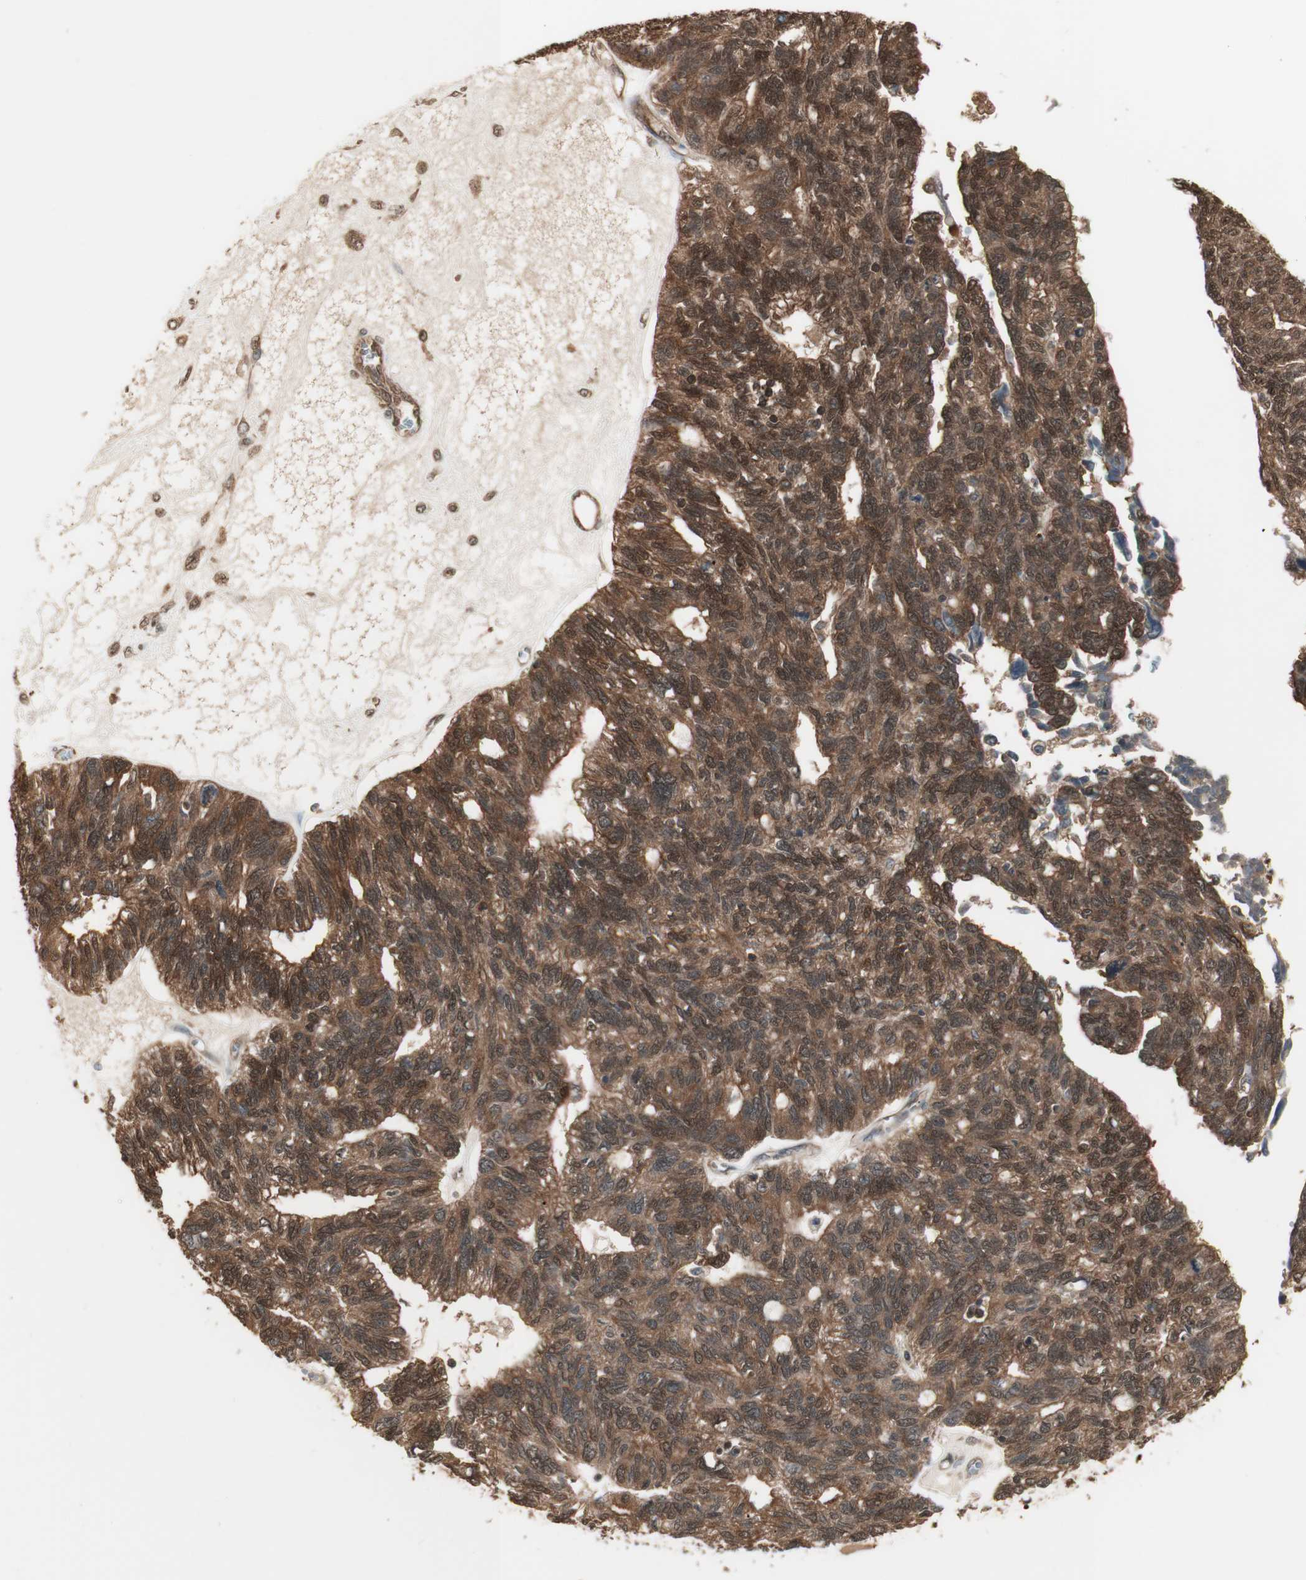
{"staining": {"intensity": "strong", "quantity": ">75%", "location": "cytoplasmic/membranous,nuclear"}, "tissue": "ovarian cancer", "cell_type": "Tumor cells", "image_type": "cancer", "snomed": [{"axis": "morphology", "description": "Cystadenocarcinoma, serous, NOS"}, {"axis": "topography", "description": "Ovary"}], "caption": "This is a photomicrograph of immunohistochemistry (IHC) staining of ovarian serous cystadenocarcinoma, which shows strong staining in the cytoplasmic/membranous and nuclear of tumor cells.", "gene": "YWHAB", "patient": {"sex": "female", "age": 79}}